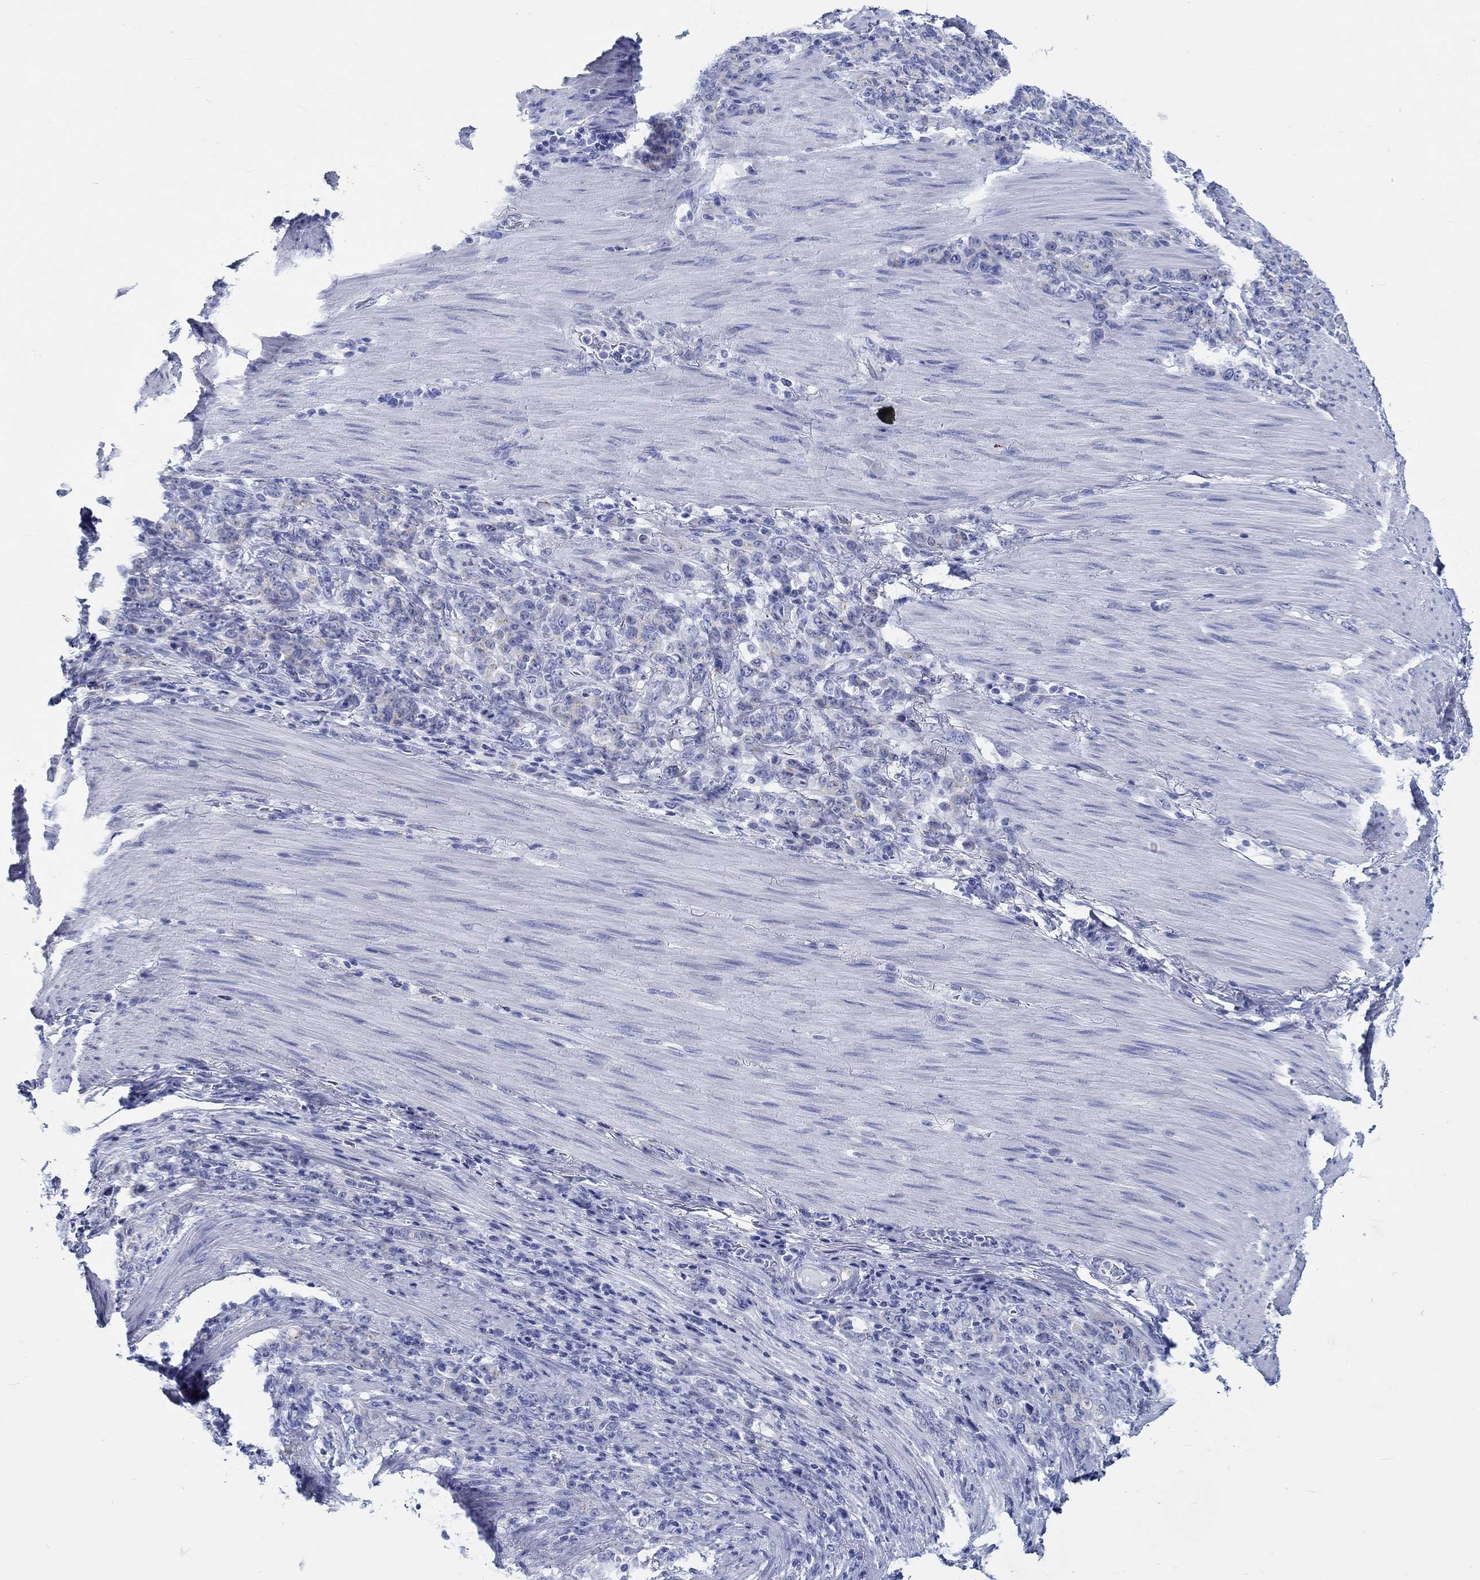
{"staining": {"intensity": "negative", "quantity": "none", "location": "none"}, "tissue": "stomach cancer", "cell_type": "Tumor cells", "image_type": "cancer", "snomed": [{"axis": "morphology", "description": "Normal tissue, NOS"}, {"axis": "morphology", "description": "Adenocarcinoma, NOS"}, {"axis": "topography", "description": "Stomach"}], "caption": "Tumor cells show no significant staining in stomach cancer (adenocarcinoma).", "gene": "RD3L", "patient": {"sex": "female", "age": 79}}